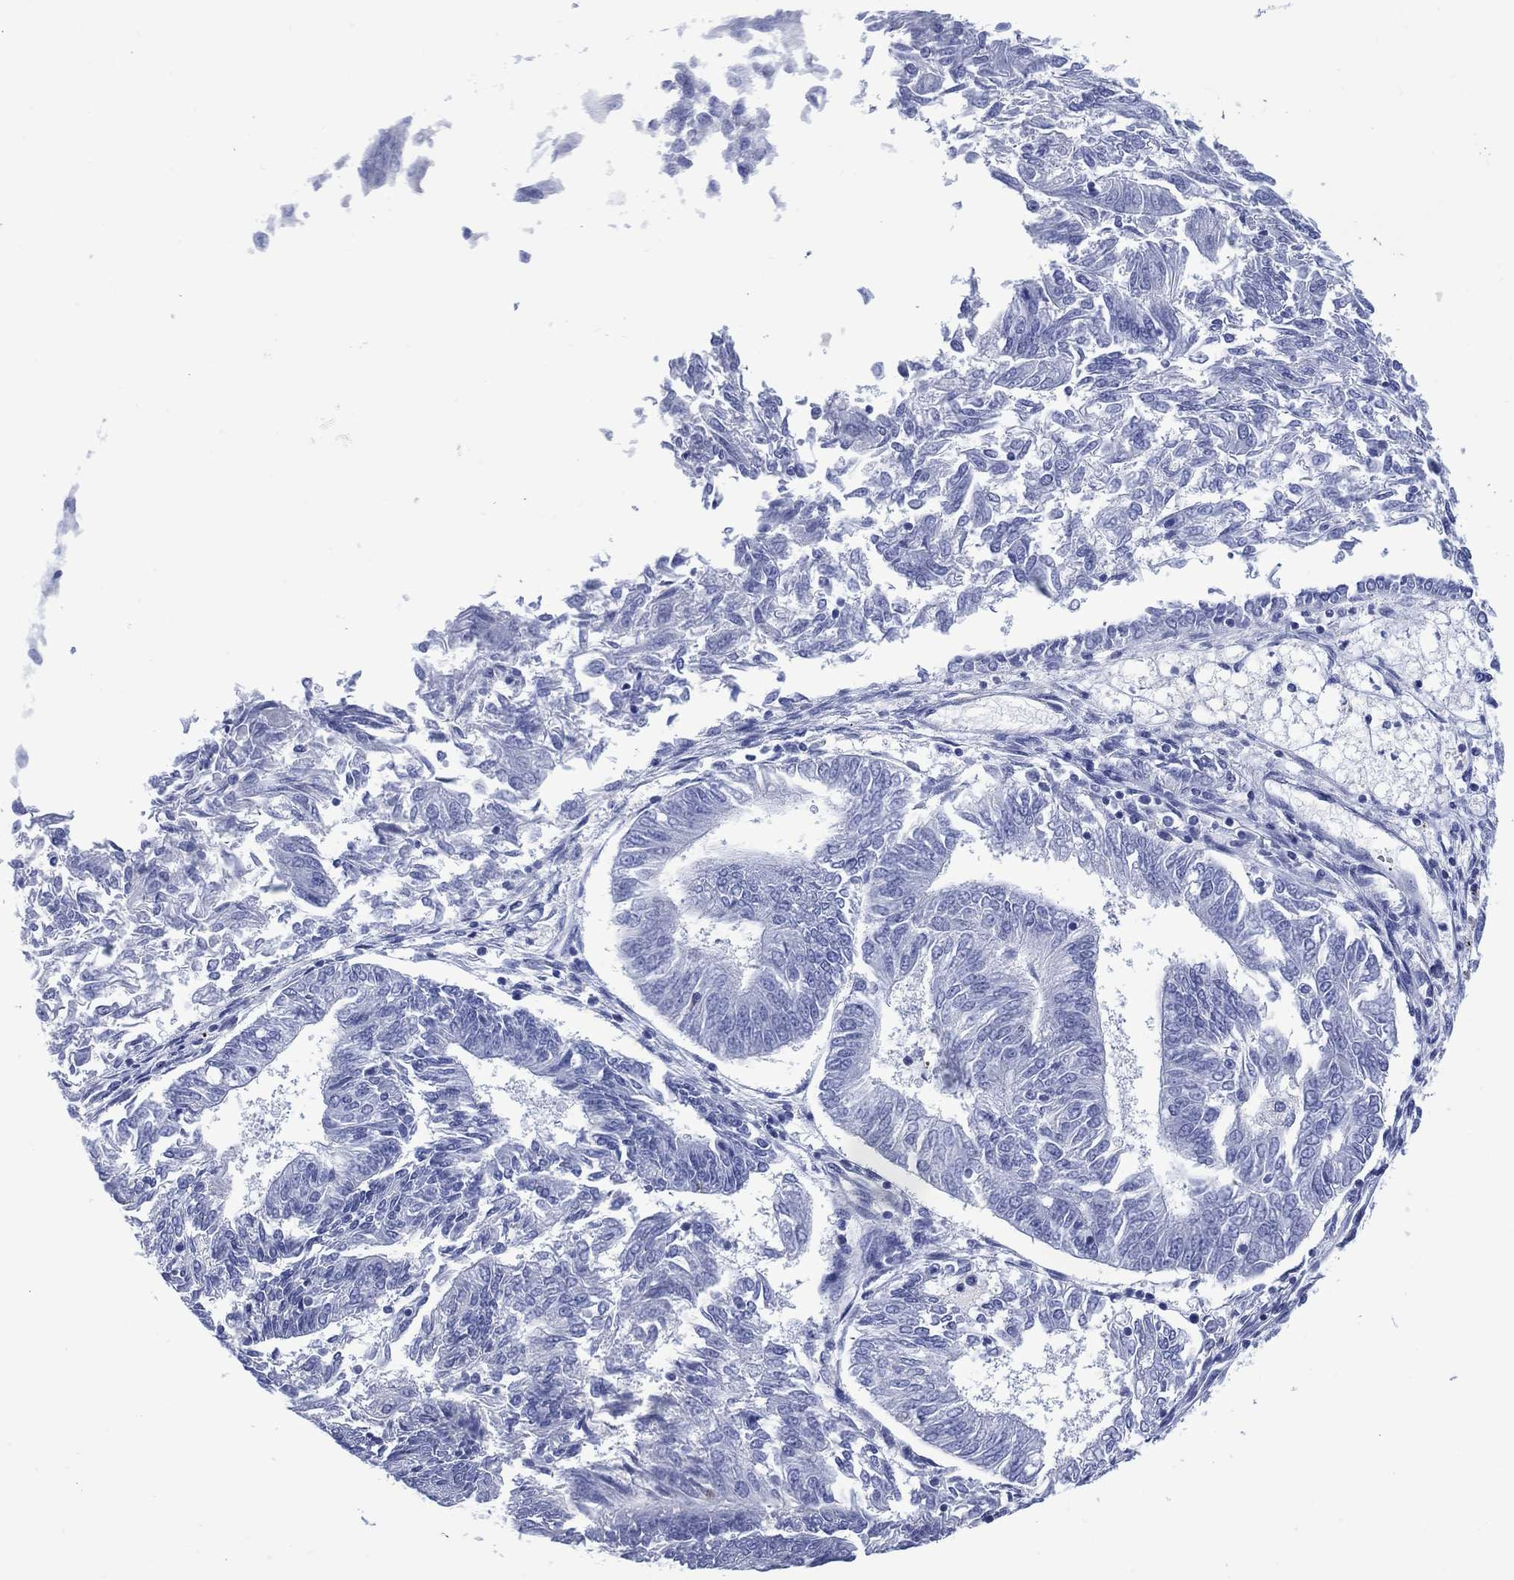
{"staining": {"intensity": "negative", "quantity": "none", "location": "none"}, "tissue": "endometrial cancer", "cell_type": "Tumor cells", "image_type": "cancer", "snomed": [{"axis": "morphology", "description": "Adenocarcinoma, NOS"}, {"axis": "topography", "description": "Endometrium"}], "caption": "Immunohistochemistry histopathology image of adenocarcinoma (endometrial) stained for a protein (brown), which displays no positivity in tumor cells.", "gene": "DDI1", "patient": {"sex": "female", "age": 58}}